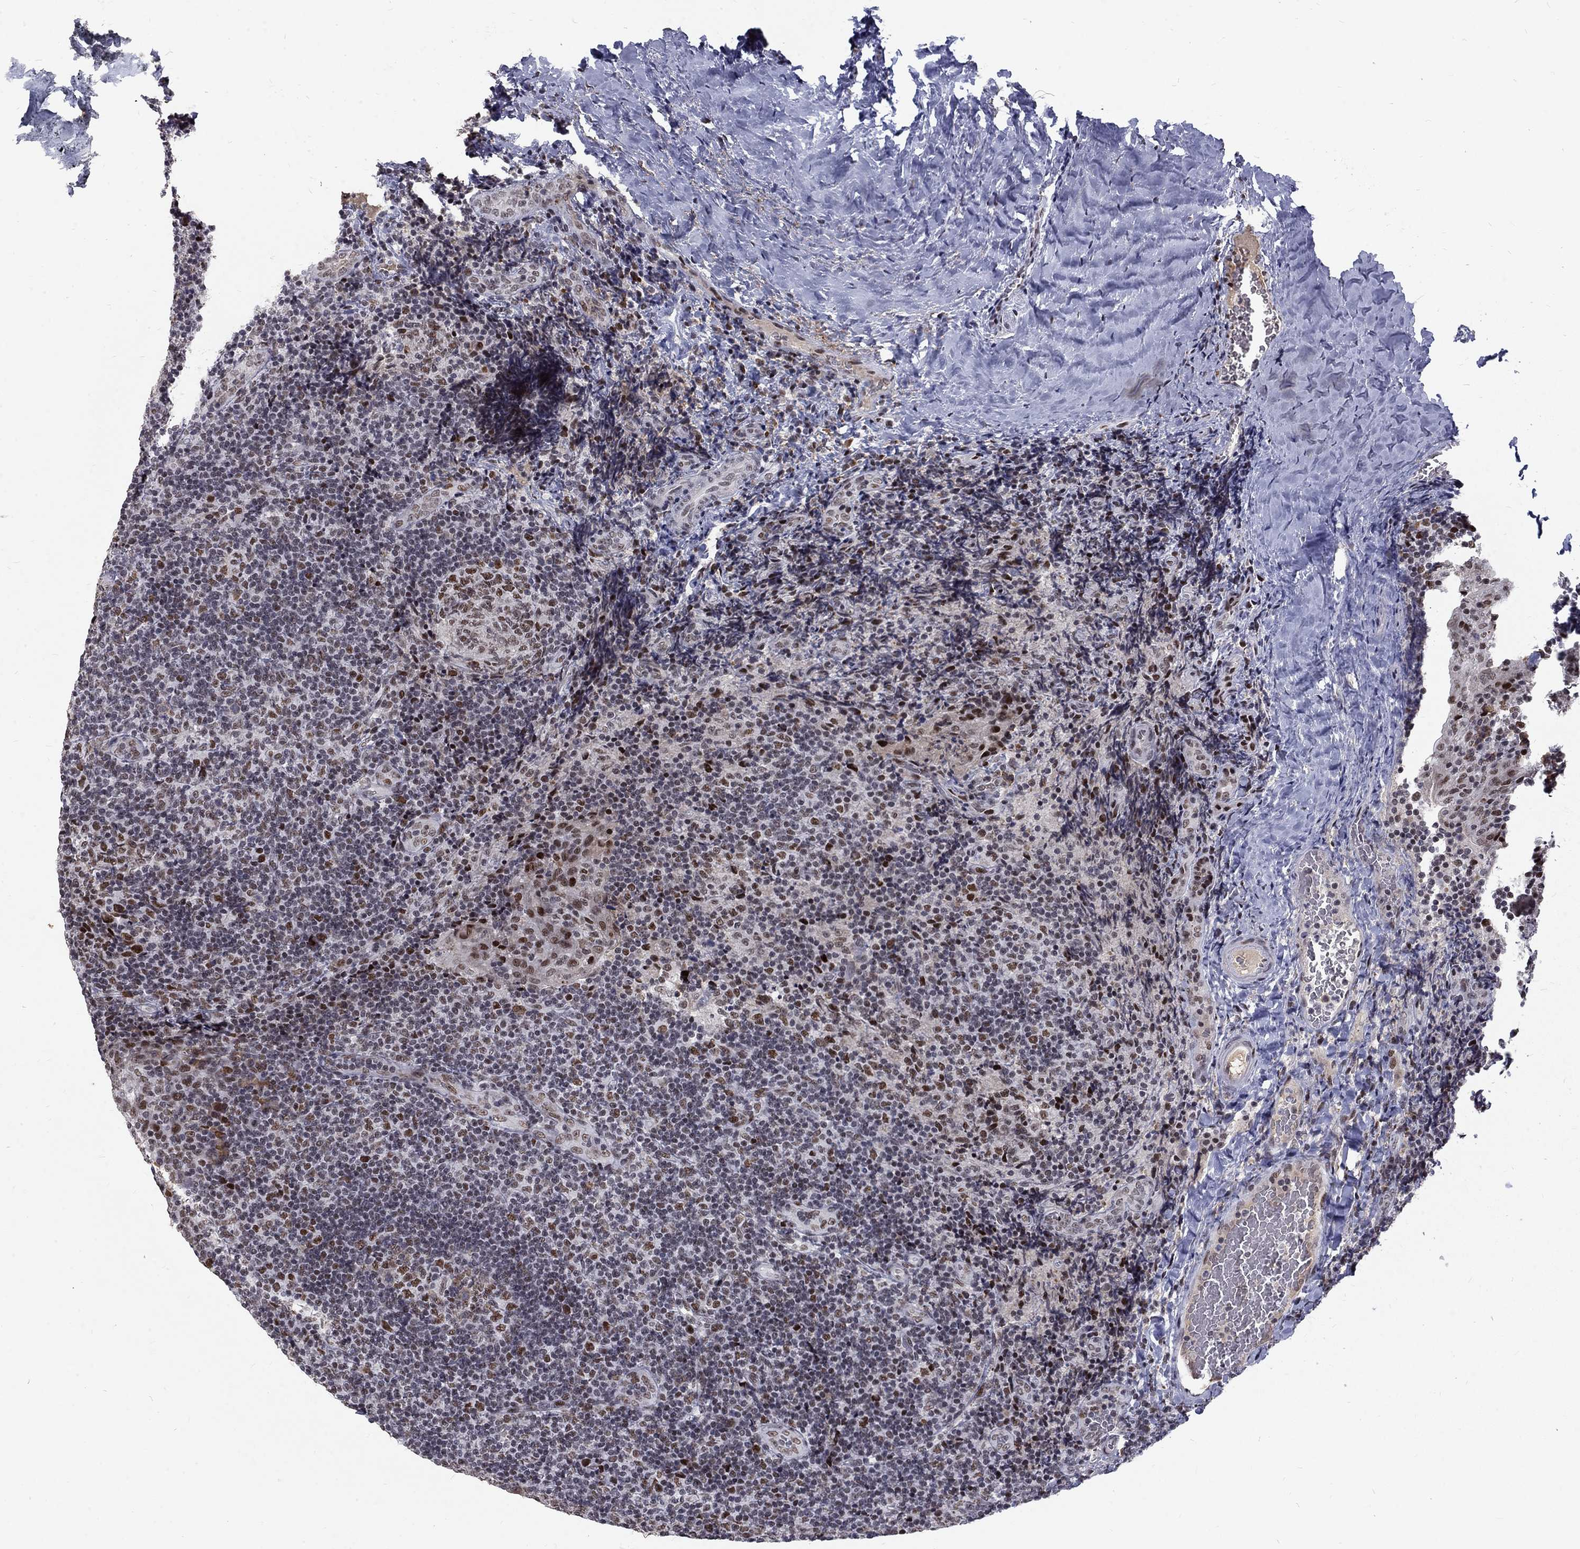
{"staining": {"intensity": "strong", "quantity": "25%-75%", "location": "nuclear"}, "tissue": "tonsil", "cell_type": "Germinal center cells", "image_type": "normal", "snomed": [{"axis": "morphology", "description": "Normal tissue, NOS"}, {"axis": "topography", "description": "Tonsil"}], "caption": "Immunohistochemistry histopathology image of unremarkable tonsil: human tonsil stained using immunohistochemistry displays high levels of strong protein expression localized specifically in the nuclear of germinal center cells, appearing as a nuclear brown color.", "gene": "TCEAL1", "patient": {"sex": "male", "age": 17}}